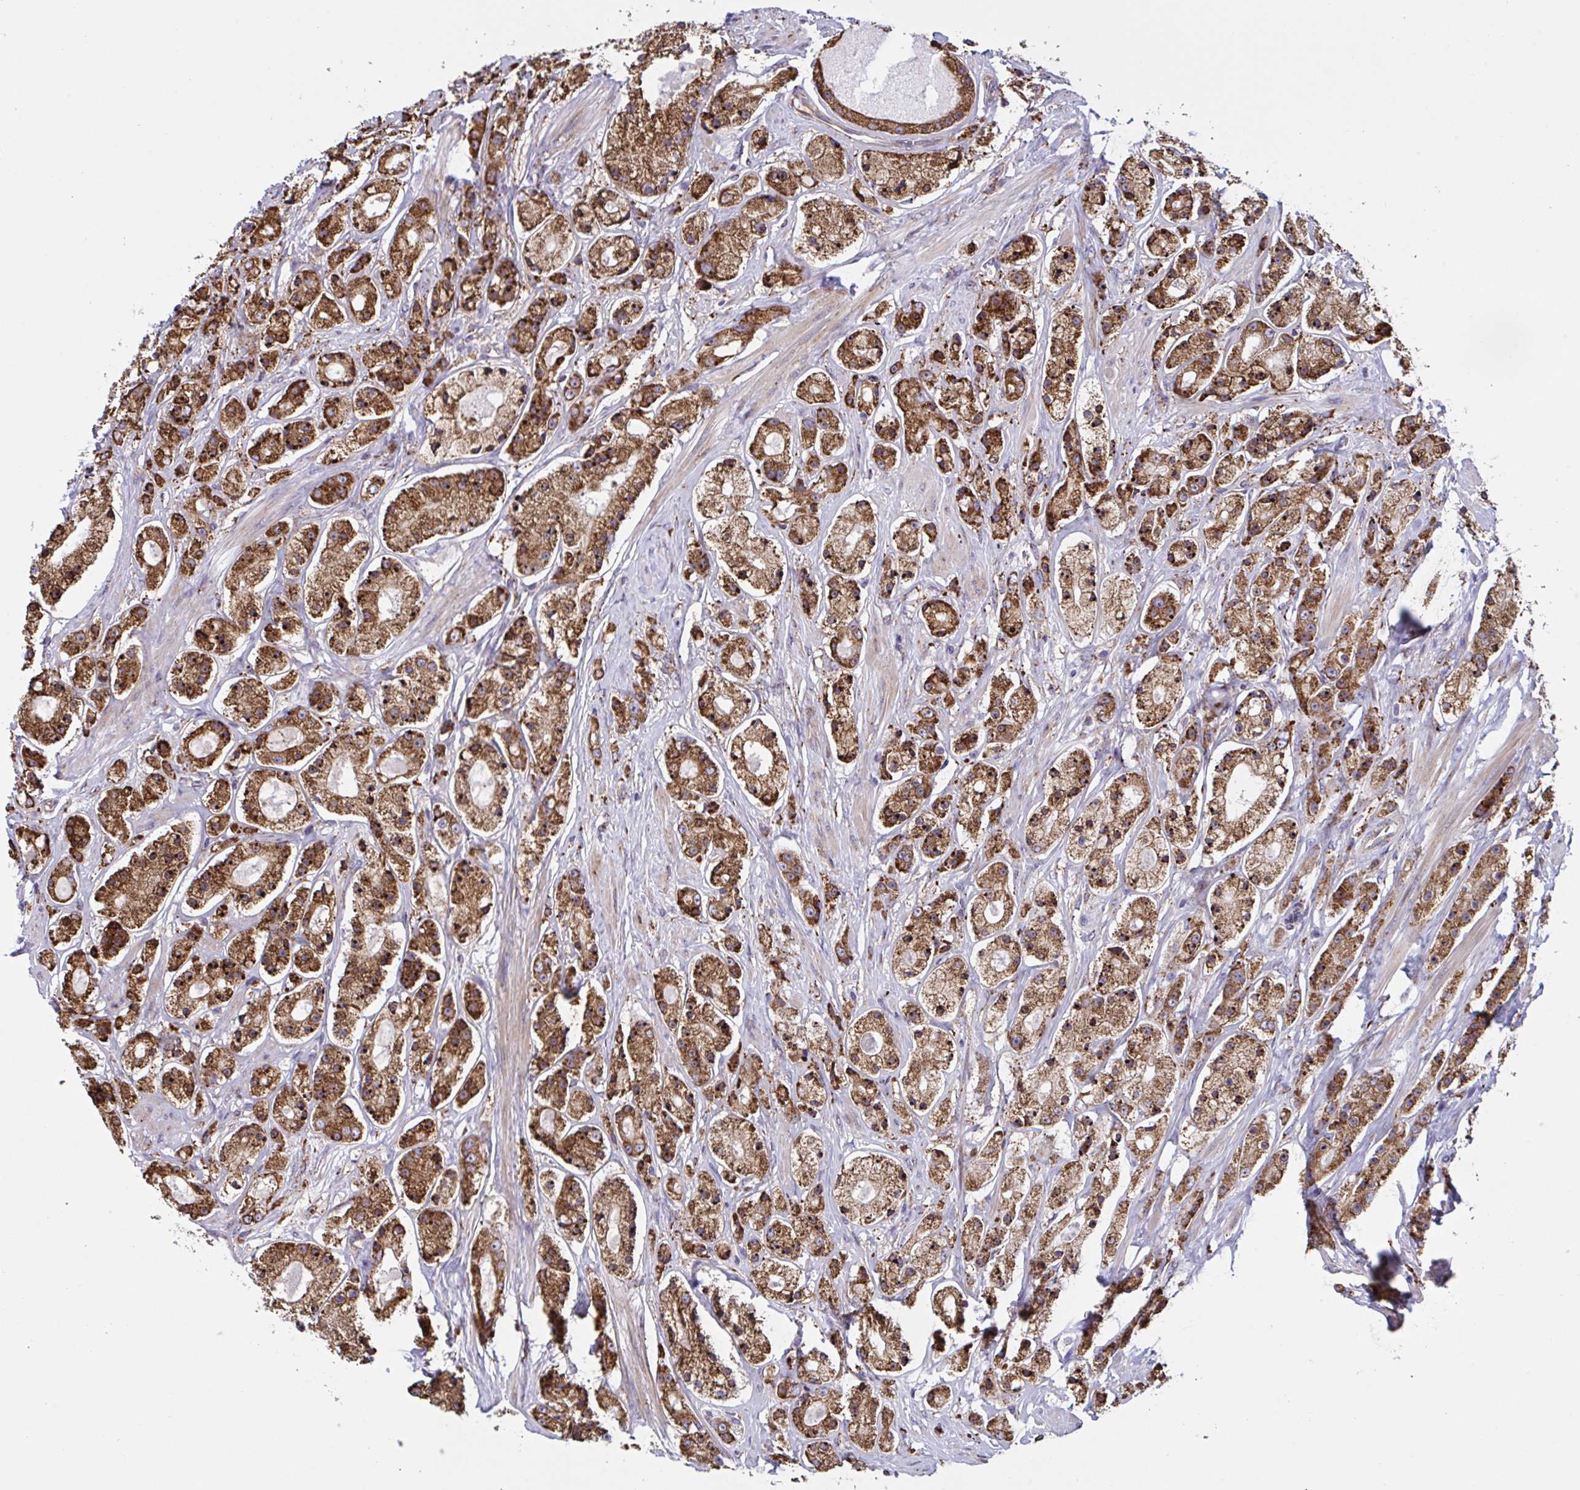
{"staining": {"intensity": "strong", "quantity": ">75%", "location": "cytoplasmic/membranous"}, "tissue": "prostate cancer", "cell_type": "Tumor cells", "image_type": "cancer", "snomed": [{"axis": "morphology", "description": "Adenocarcinoma, High grade"}, {"axis": "topography", "description": "Prostate"}], "caption": "Strong cytoplasmic/membranous positivity for a protein is present in approximately >75% of tumor cells of prostate cancer using immunohistochemistry.", "gene": "PEAK3", "patient": {"sex": "male", "age": 67}}